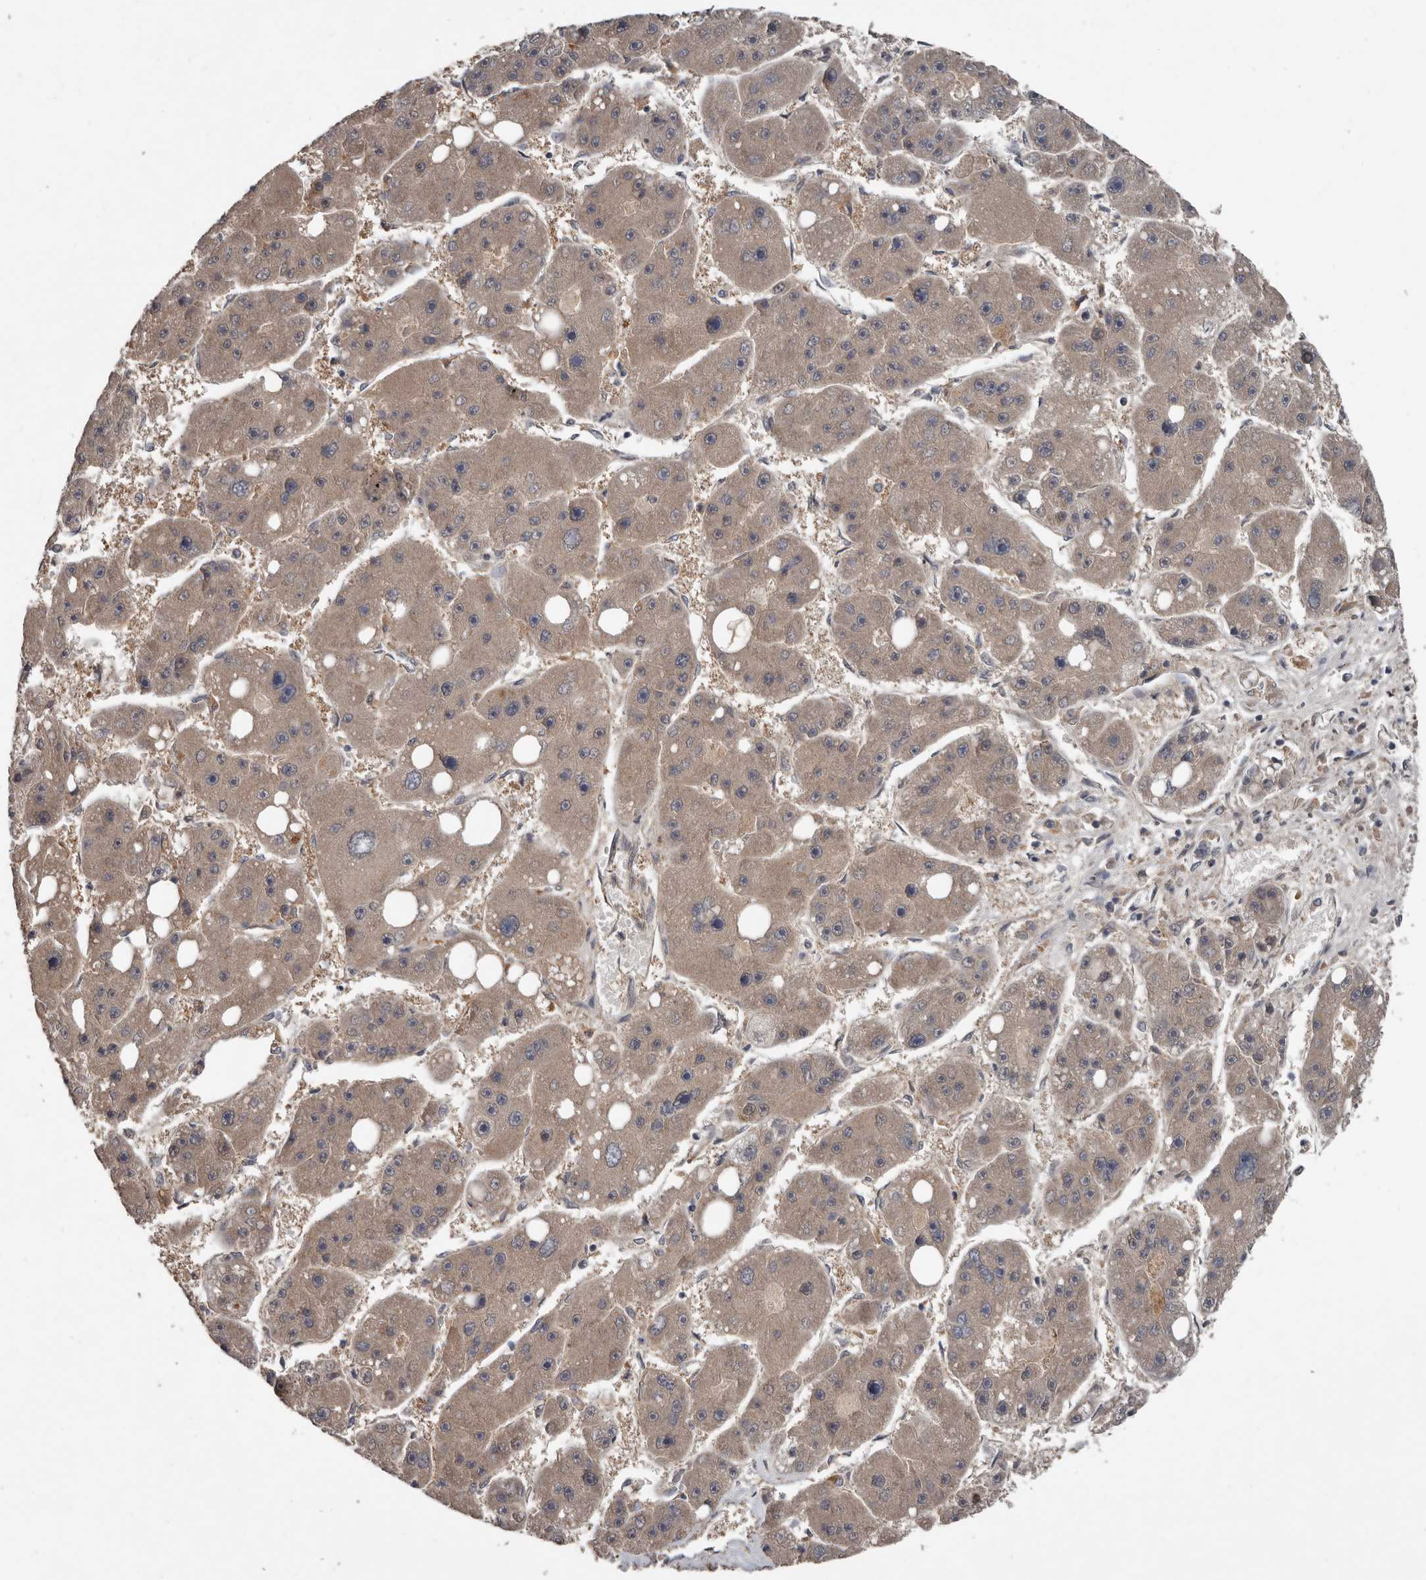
{"staining": {"intensity": "weak", "quantity": ">75%", "location": "cytoplasmic/membranous"}, "tissue": "liver cancer", "cell_type": "Tumor cells", "image_type": "cancer", "snomed": [{"axis": "morphology", "description": "Carcinoma, Hepatocellular, NOS"}, {"axis": "topography", "description": "Liver"}], "caption": "This is an image of immunohistochemistry staining of hepatocellular carcinoma (liver), which shows weak positivity in the cytoplasmic/membranous of tumor cells.", "gene": "DNAJB4", "patient": {"sex": "female", "age": 61}}